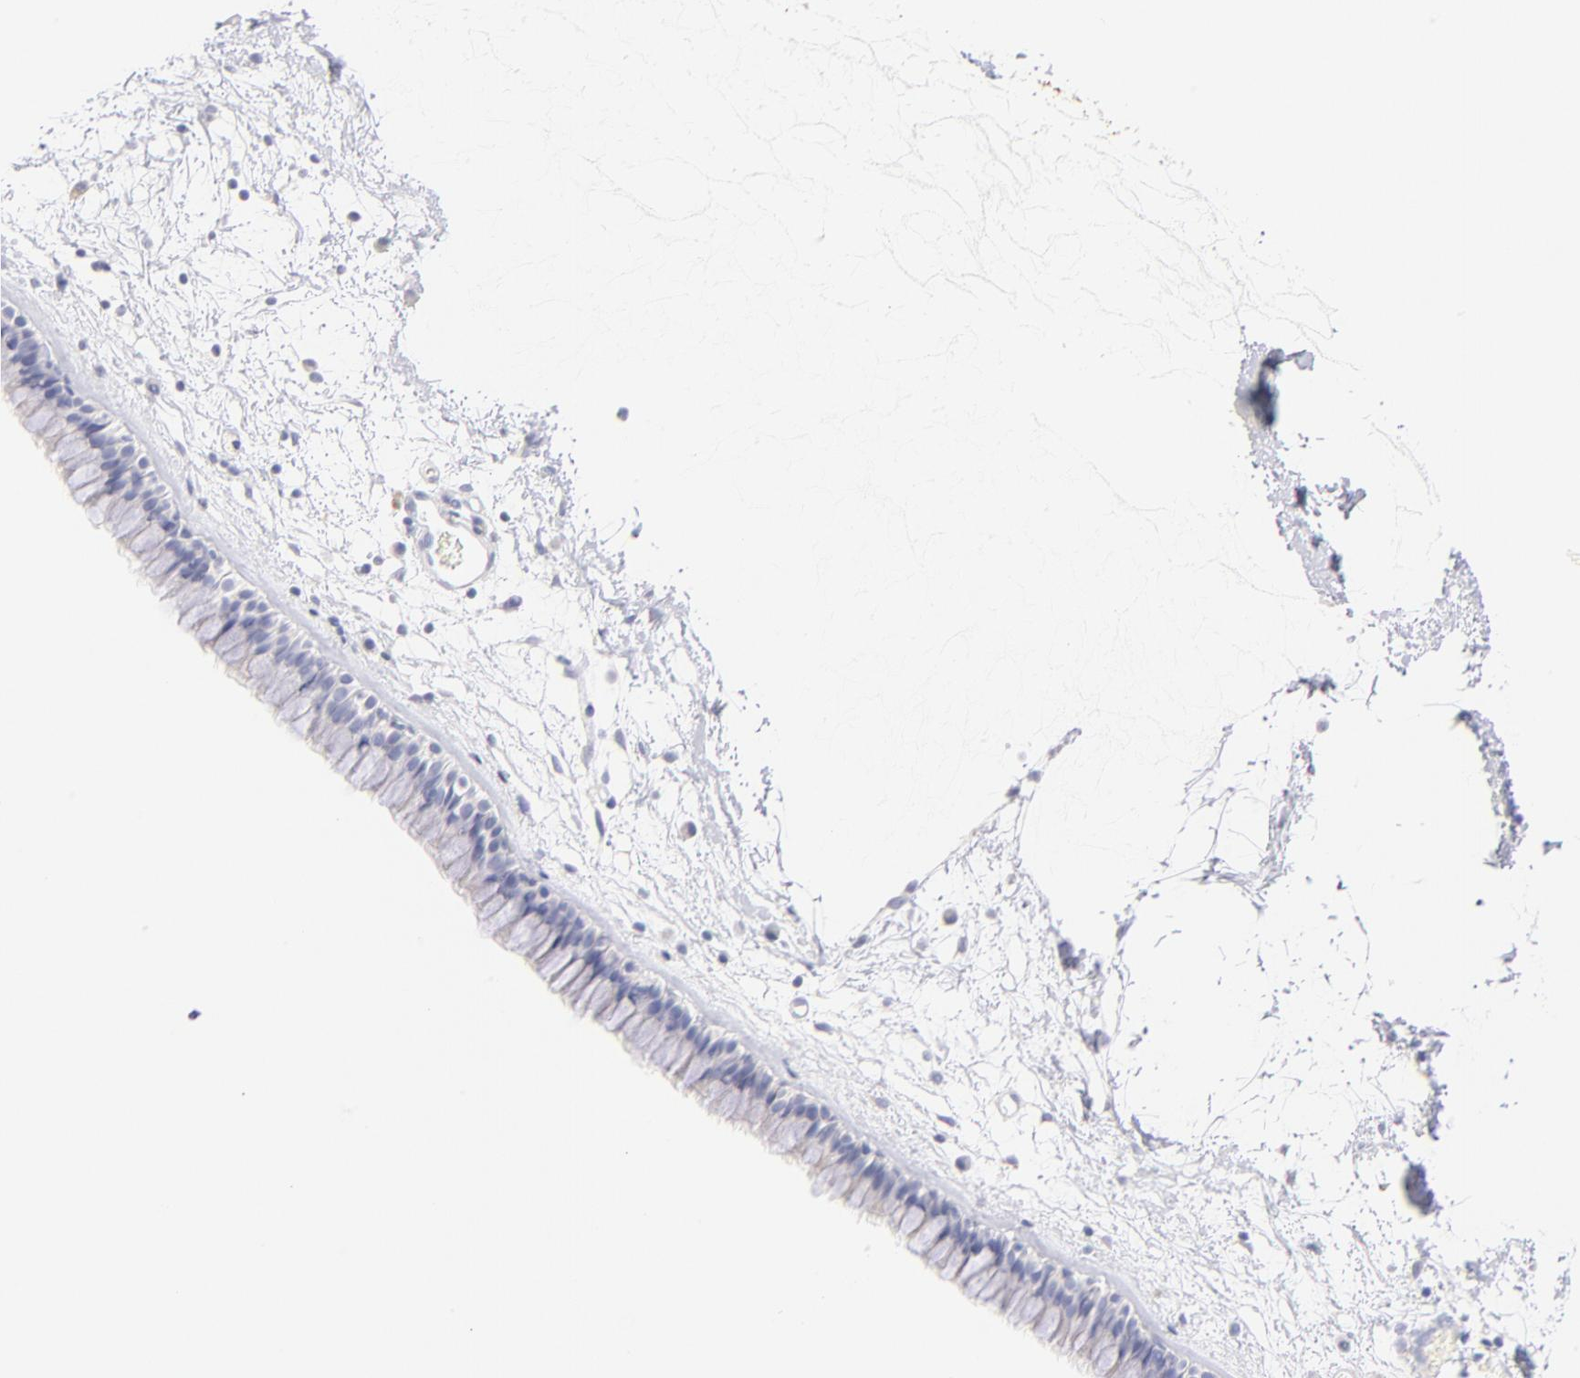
{"staining": {"intensity": "negative", "quantity": "none", "location": "none"}, "tissue": "nasopharynx", "cell_type": "Respiratory epithelial cells", "image_type": "normal", "snomed": [{"axis": "morphology", "description": "Normal tissue, NOS"}, {"axis": "morphology", "description": "Inflammation, NOS"}, {"axis": "topography", "description": "Nasopharynx"}], "caption": "A photomicrograph of nasopharynx stained for a protein displays no brown staining in respiratory epithelial cells.", "gene": "AIFM1", "patient": {"sex": "male", "age": 48}}